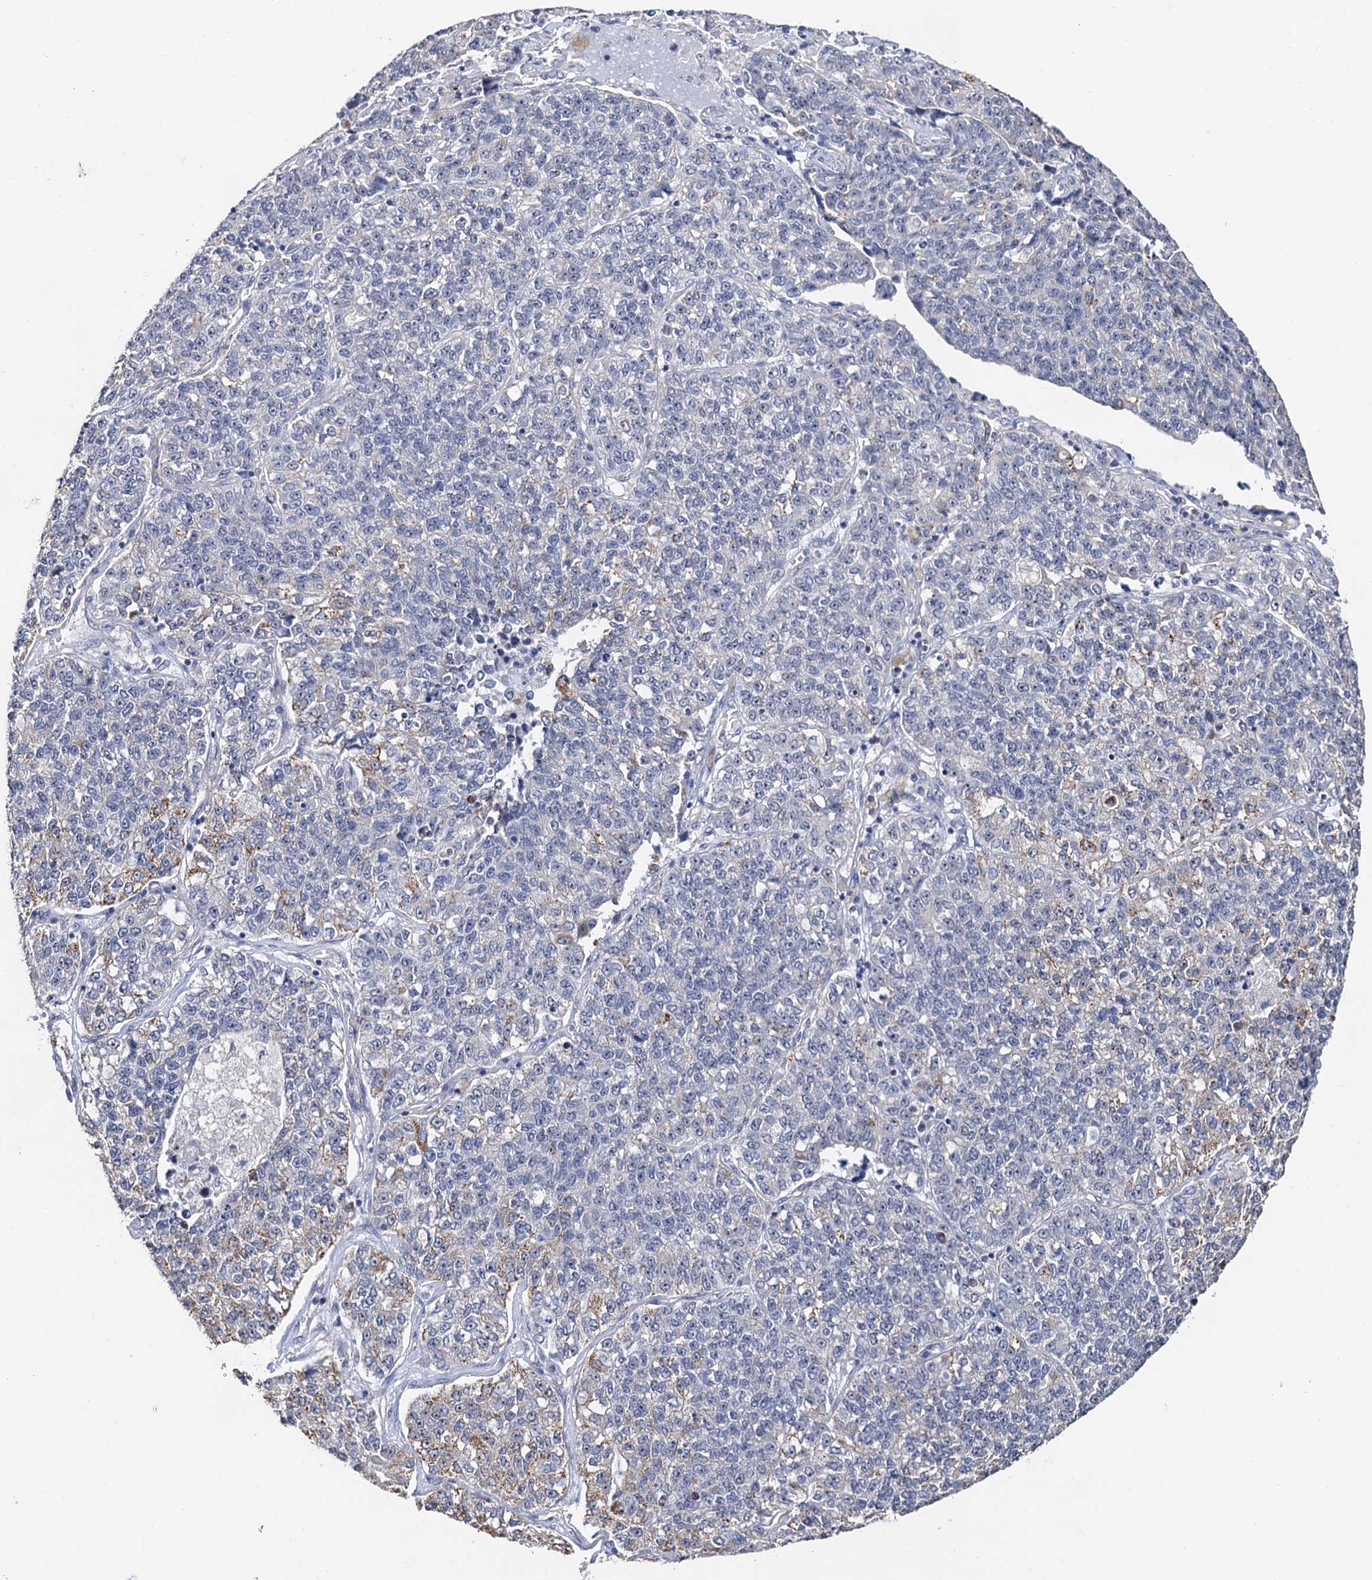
{"staining": {"intensity": "moderate", "quantity": "<25%", "location": "cytoplasmic/membranous"}, "tissue": "lung cancer", "cell_type": "Tumor cells", "image_type": "cancer", "snomed": [{"axis": "morphology", "description": "Adenocarcinoma, NOS"}, {"axis": "topography", "description": "Lung"}], "caption": "IHC (DAB (3,3'-diaminobenzidine)) staining of lung cancer (adenocarcinoma) reveals moderate cytoplasmic/membranous protein expression in about <25% of tumor cells. Nuclei are stained in blue.", "gene": "C2CD3", "patient": {"sex": "male", "age": 49}}